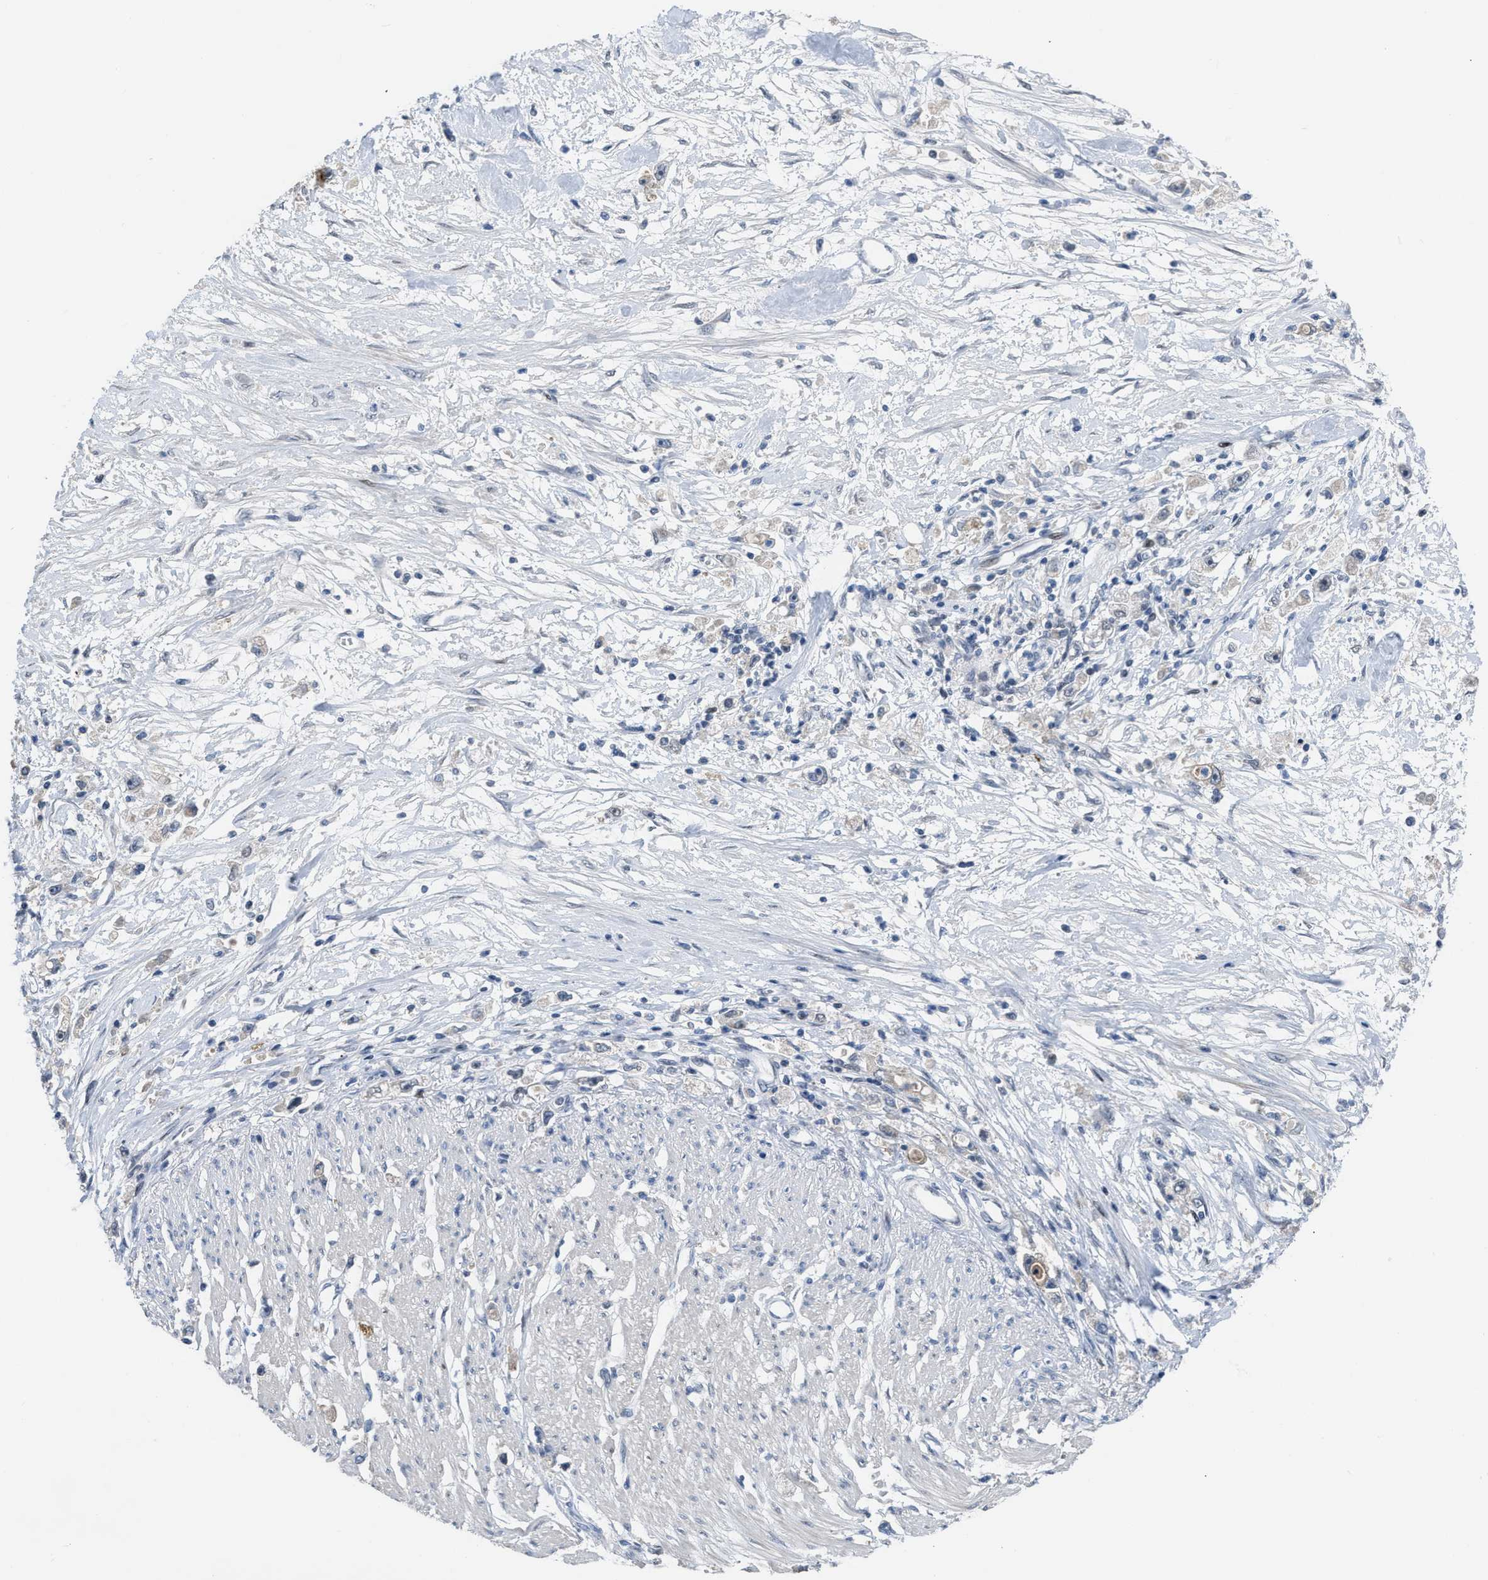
{"staining": {"intensity": "negative", "quantity": "none", "location": "none"}, "tissue": "stomach cancer", "cell_type": "Tumor cells", "image_type": "cancer", "snomed": [{"axis": "morphology", "description": "Adenocarcinoma, NOS"}, {"axis": "topography", "description": "Stomach"}], "caption": "An image of human stomach adenocarcinoma is negative for staining in tumor cells.", "gene": "SETDB1", "patient": {"sex": "female", "age": 59}}